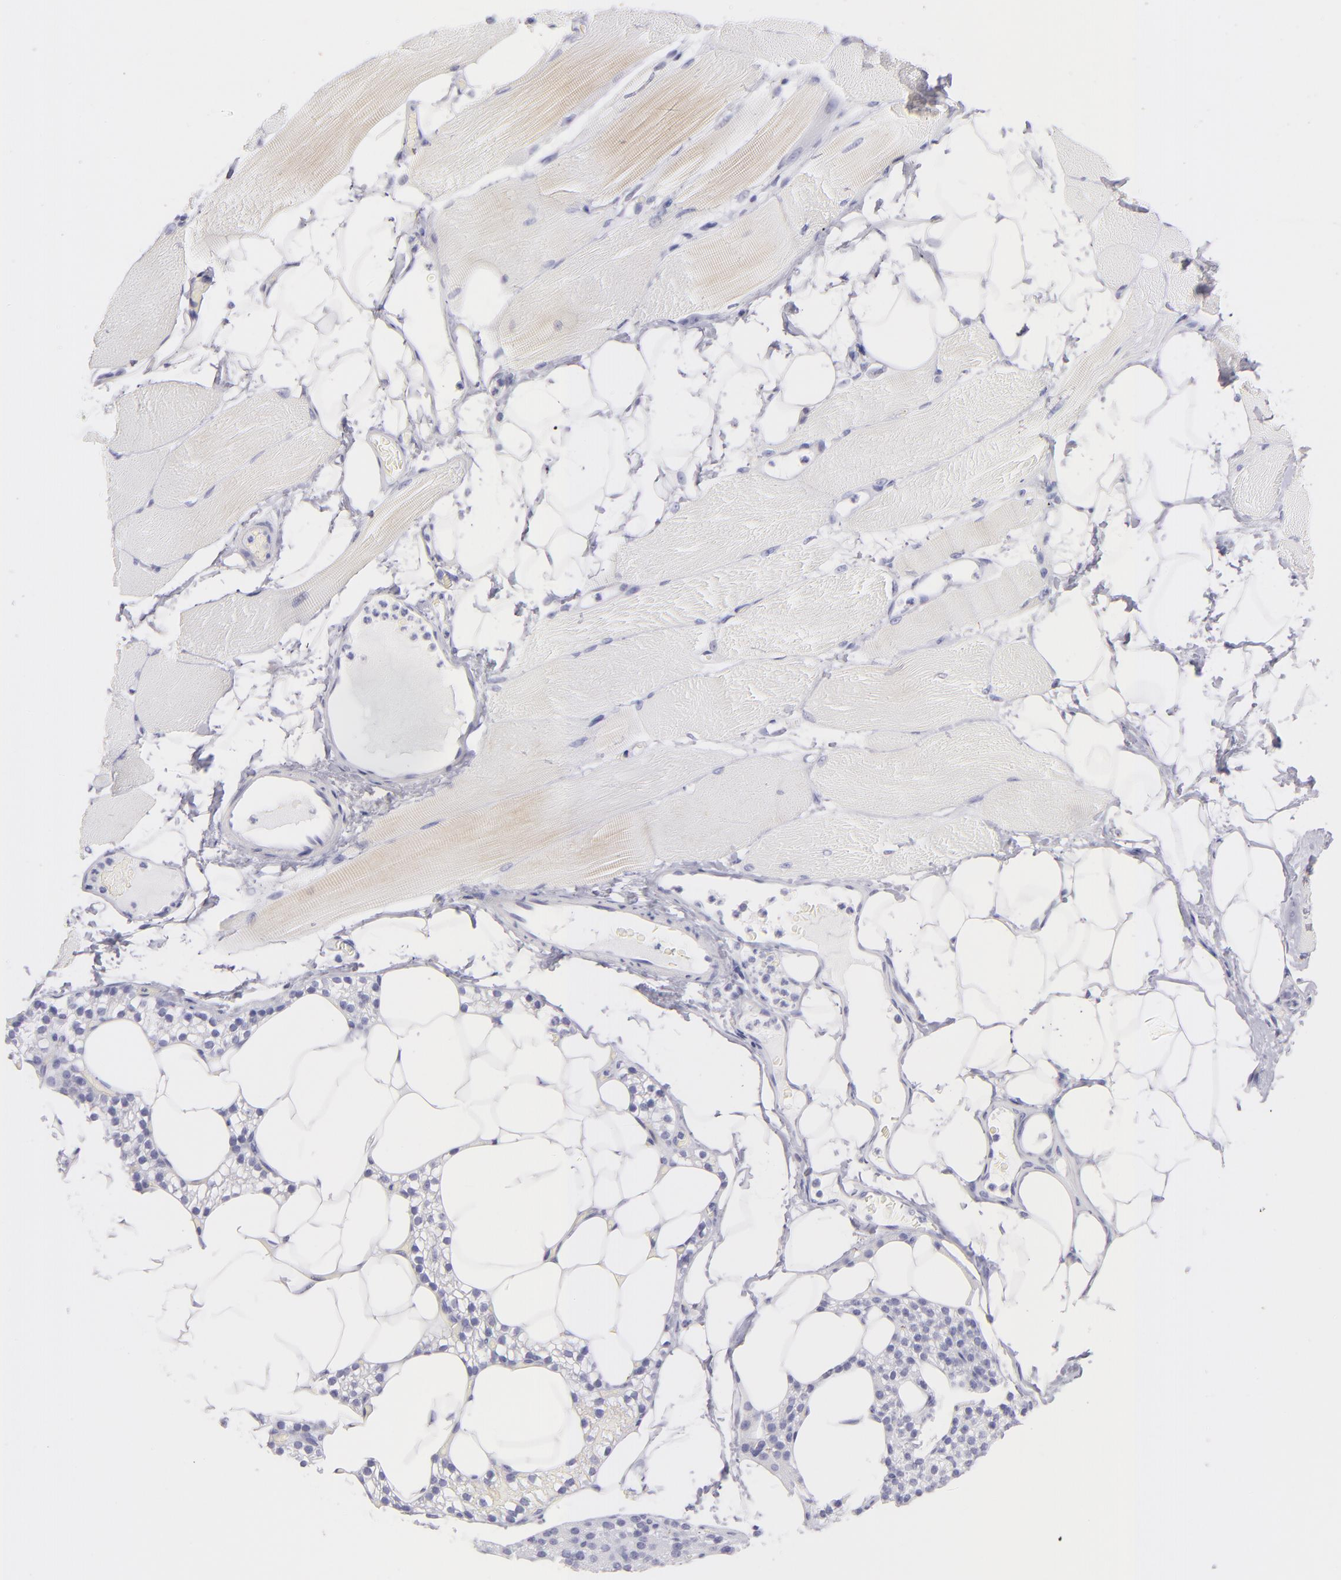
{"staining": {"intensity": "negative", "quantity": "none", "location": "none"}, "tissue": "skeletal muscle", "cell_type": "Myocytes", "image_type": "normal", "snomed": [{"axis": "morphology", "description": "Normal tissue, NOS"}, {"axis": "topography", "description": "Skeletal muscle"}, {"axis": "topography", "description": "Parathyroid gland"}], "caption": "This histopathology image is of benign skeletal muscle stained with IHC to label a protein in brown with the nuclei are counter-stained blue. There is no staining in myocytes. The staining is performed using DAB brown chromogen with nuclei counter-stained in using hematoxylin.", "gene": "PRF1", "patient": {"sex": "female", "age": 37}}